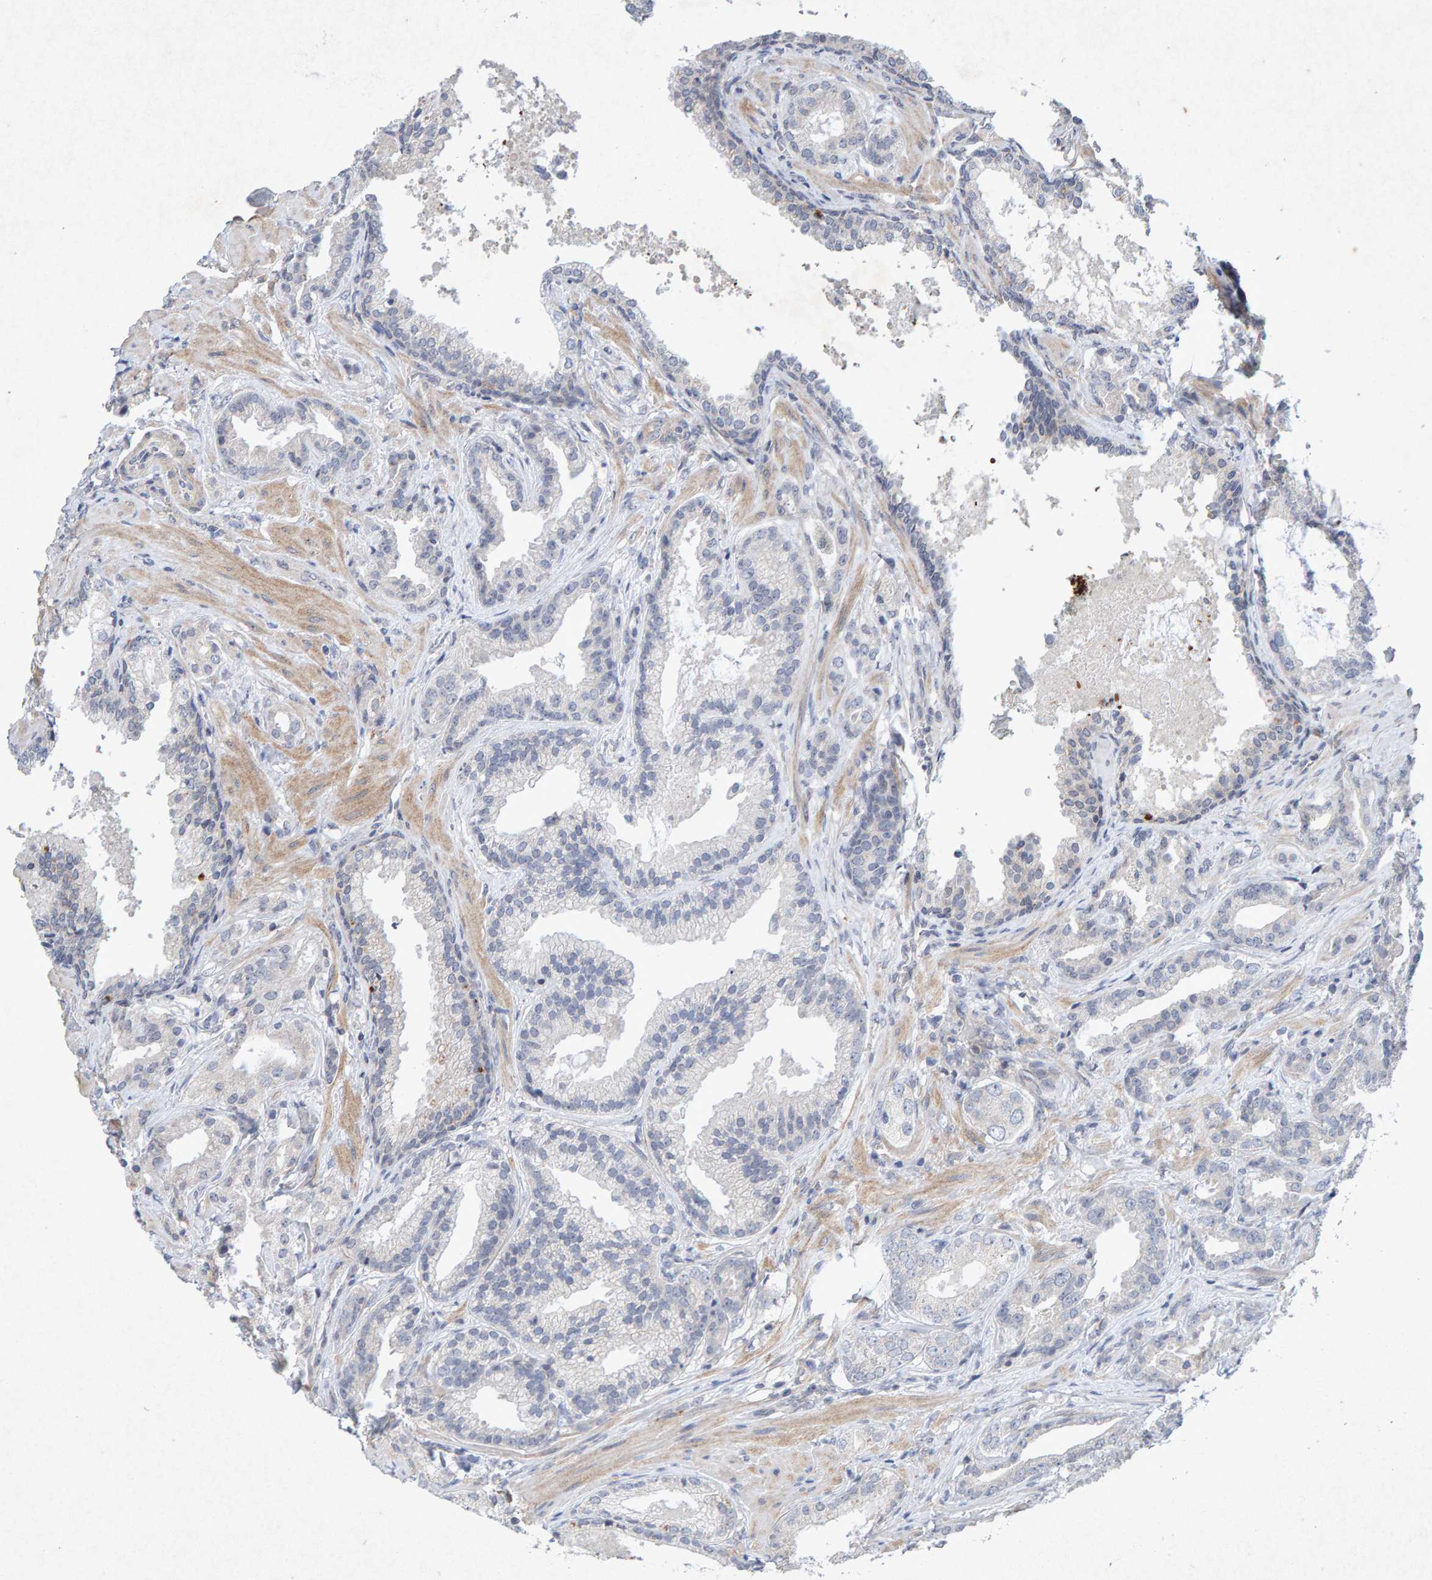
{"staining": {"intensity": "negative", "quantity": "none", "location": "none"}, "tissue": "prostate cancer", "cell_type": "Tumor cells", "image_type": "cancer", "snomed": [{"axis": "morphology", "description": "Adenocarcinoma, Low grade"}, {"axis": "topography", "description": "Prostate"}], "caption": "Prostate adenocarcinoma (low-grade) was stained to show a protein in brown. There is no significant expression in tumor cells. Nuclei are stained in blue.", "gene": "CDH2", "patient": {"sex": "male", "age": 59}}